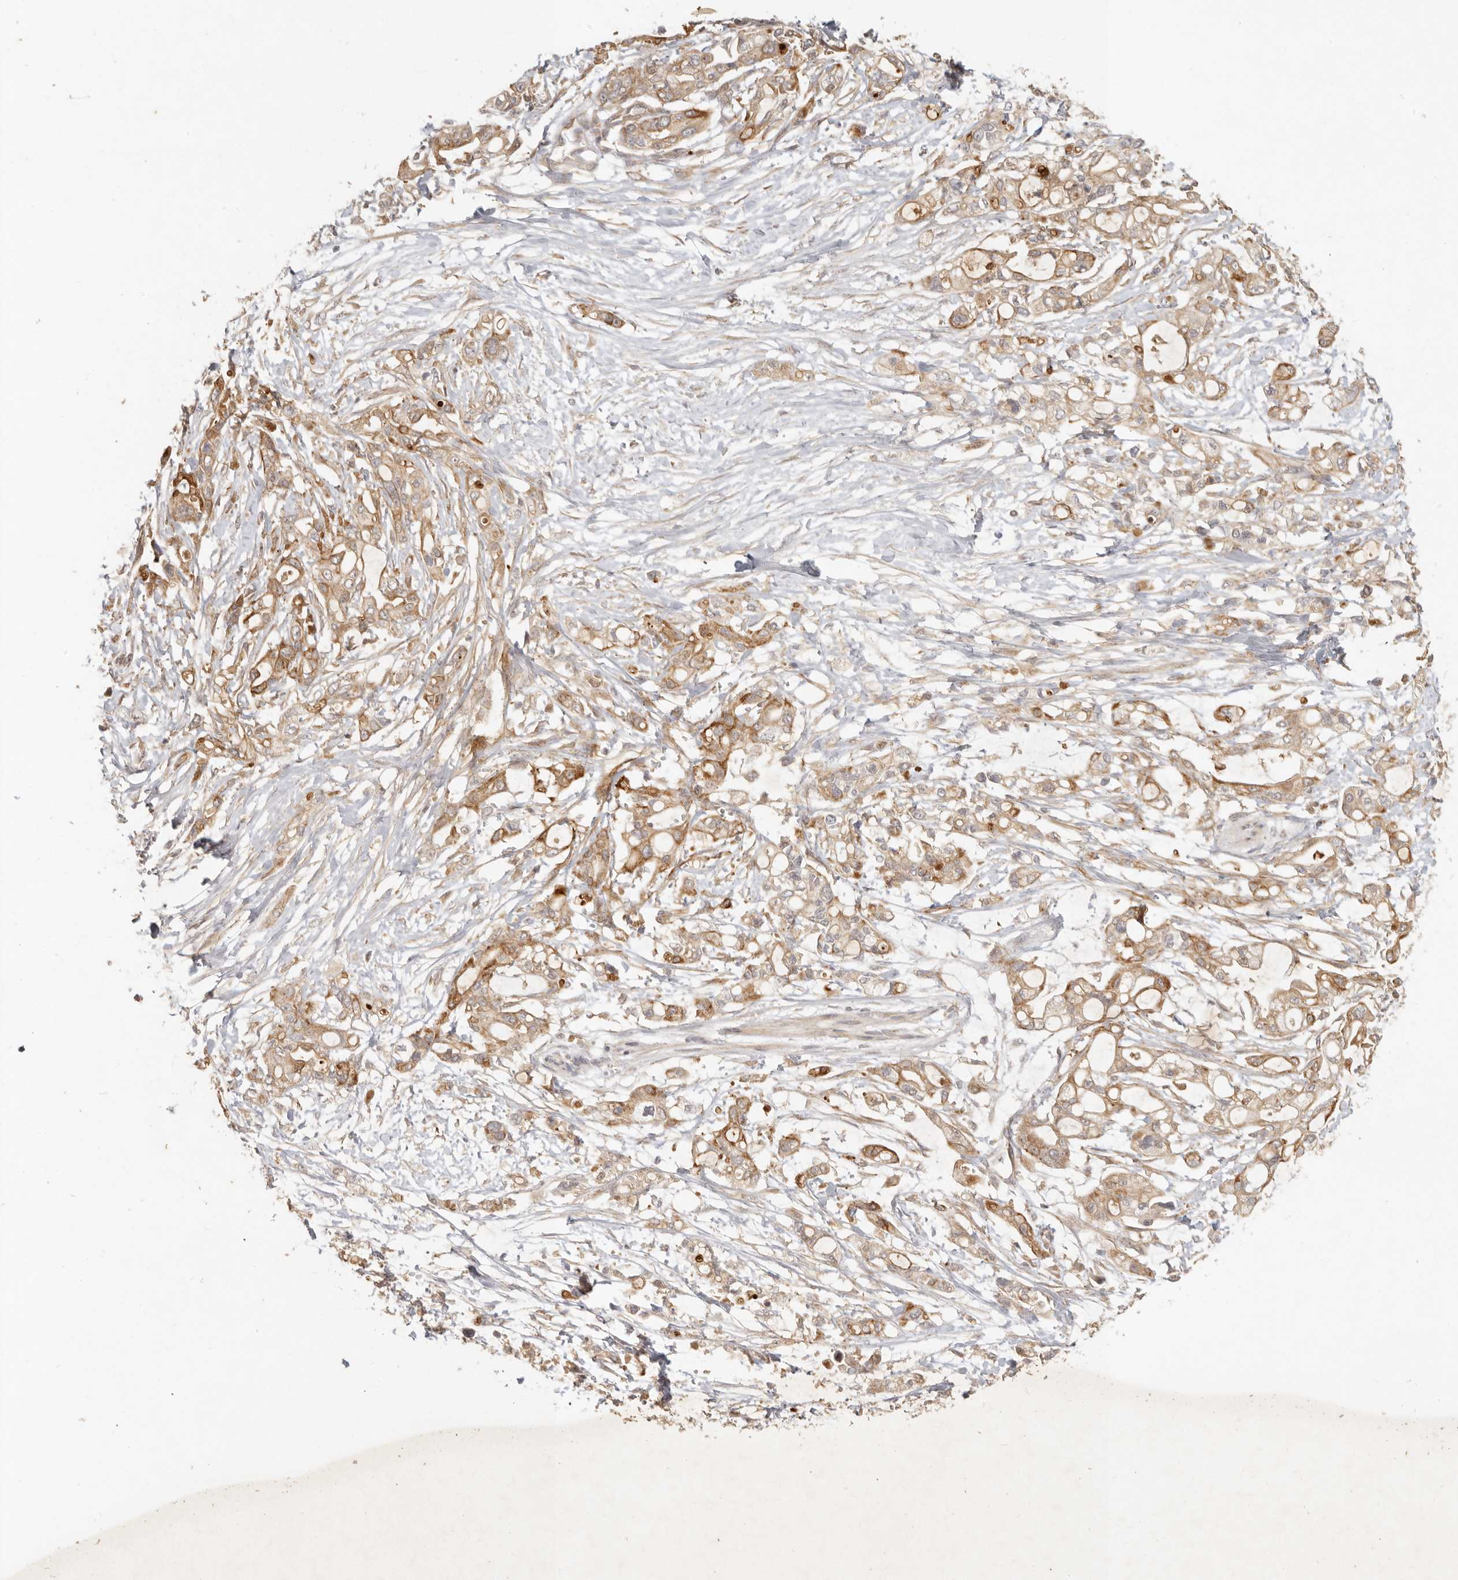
{"staining": {"intensity": "moderate", "quantity": ">75%", "location": "cytoplasmic/membranous"}, "tissue": "pancreatic cancer", "cell_type": "Tumor cells", "image_type": "cancer", "snomed": [{"axis": "morphology", "description": "Adenocarcinoma, NOS"}, {"axis": "topography", "description": "Pancreas"}], "caption": "A photomicrograph showing moderate cytoplasmic/membranous expression in about >75% of tumor cells in adenocarcinoma (pancreatic), as visualized by brown immunohistochemical staining.", "gene": "VIPR1", "patient": {"sex": "male", "age": 68}}